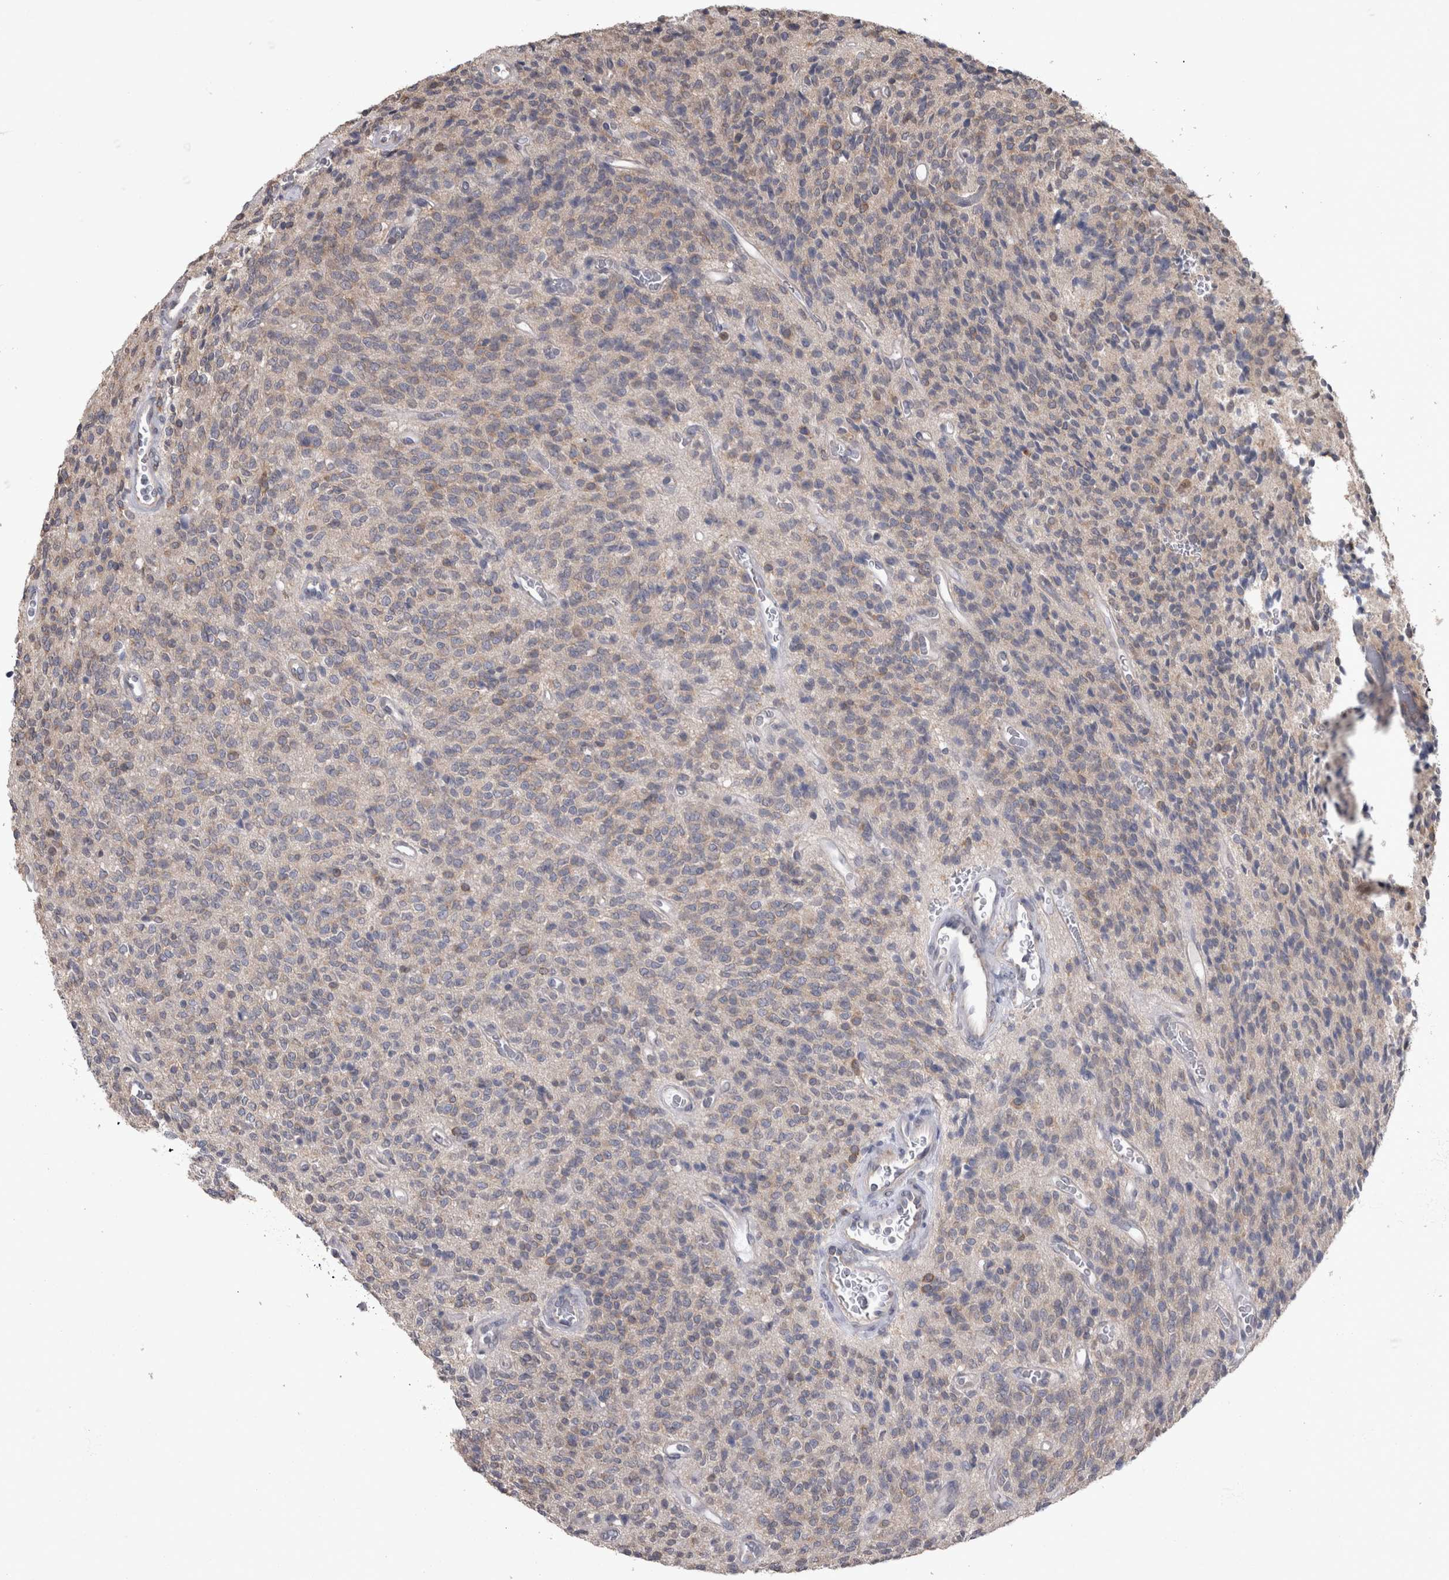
{"staining": {"intensity": "weak", "quantity": "<25%", "location": "cytoplasmic/membranous"}, "tissue": "glioma", "cell_type": "Tumor cells", "image_type": "cancer", "snomed": [{"axis": "morphology", "description": "Glioma, malignant, High grade"}, {"axis": "topography", "description": "Brain"}], "caption": "This is an IHC histopathology image of malignant high-grade glioma. There is no positivity in tumor cells.", "gene": "DDX6", "patient": {"sex": "male", "age": 34}}